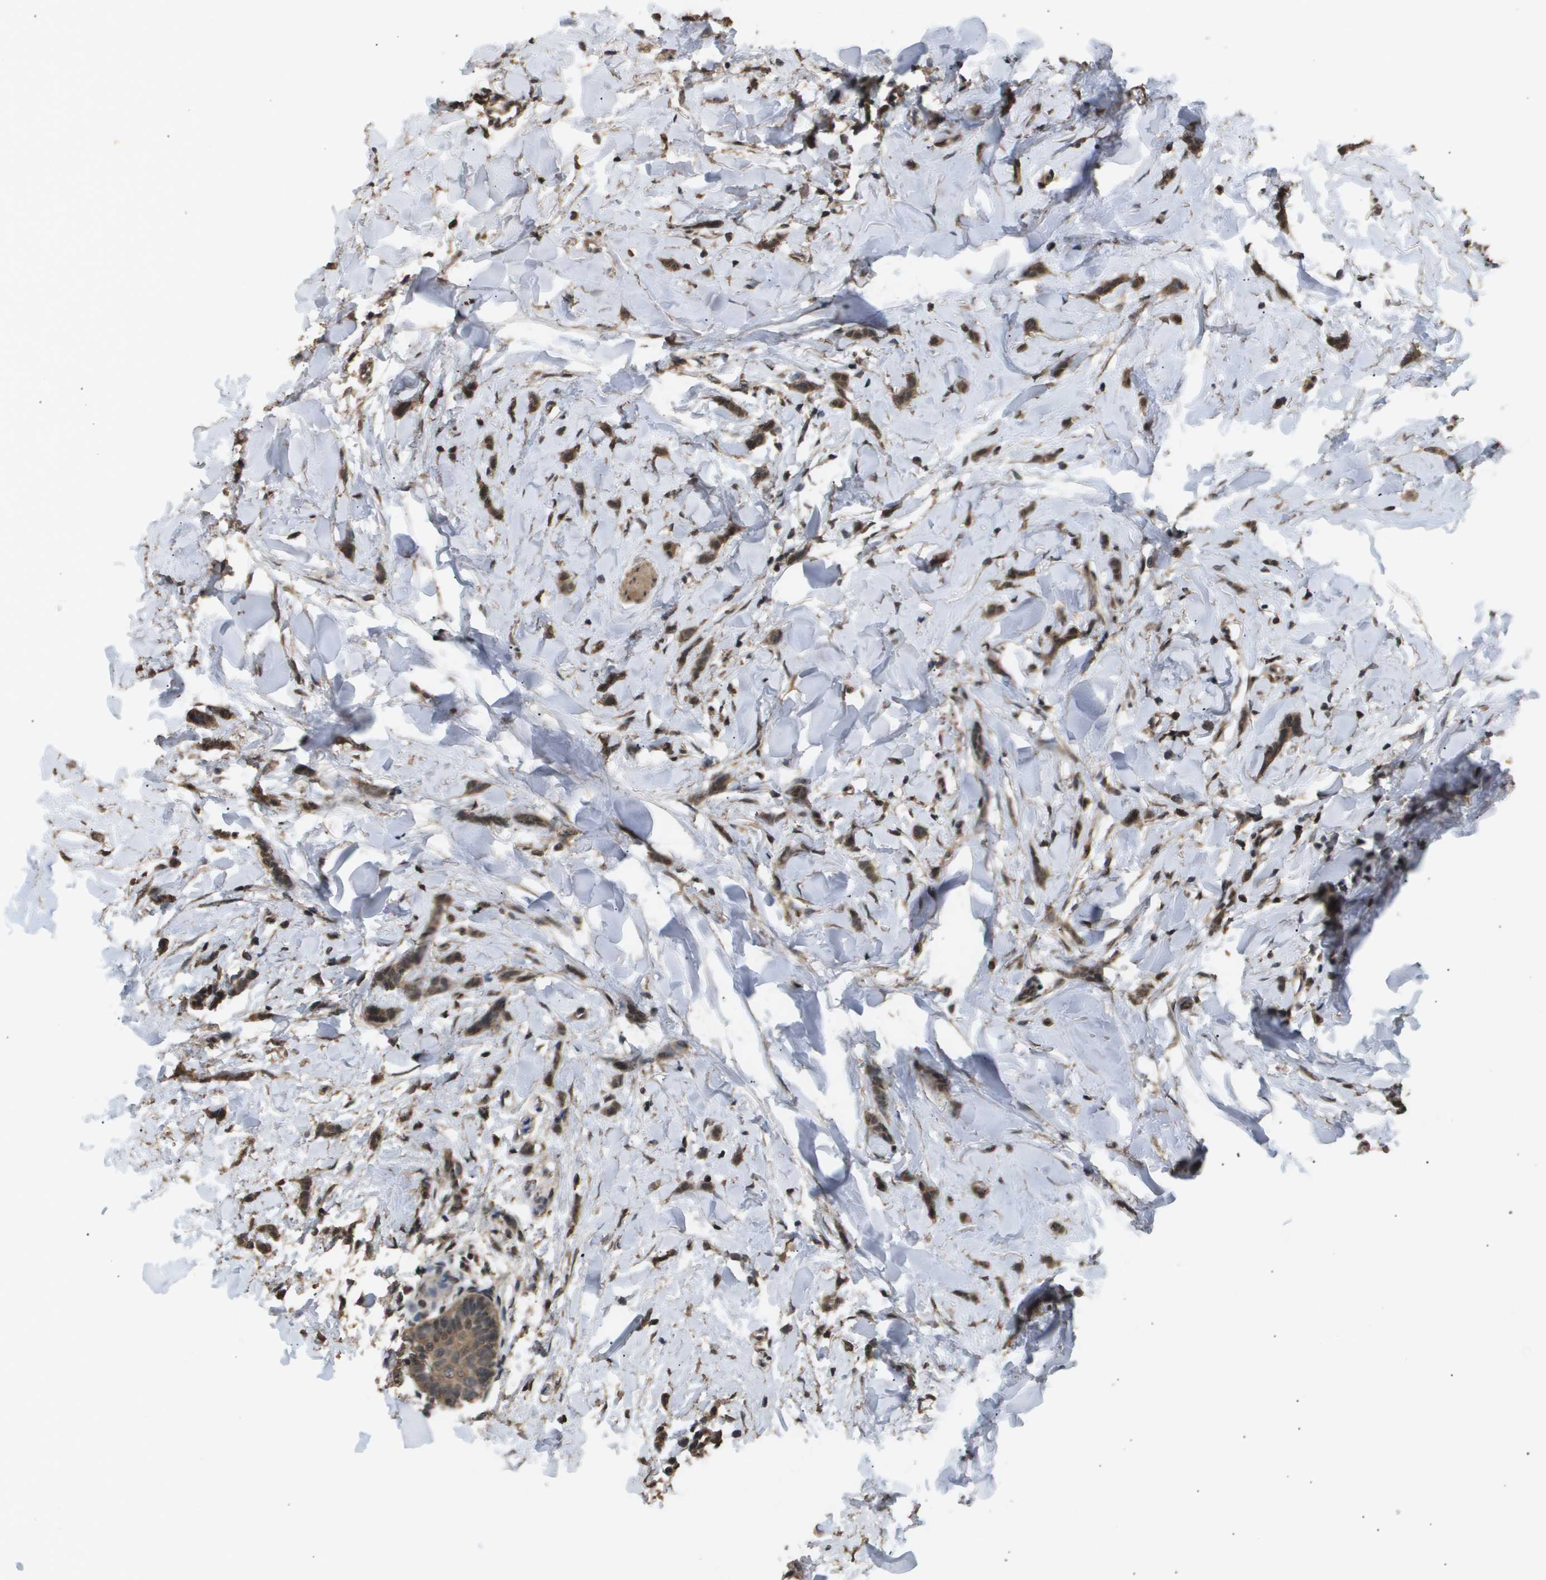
{"staining": {"intensity": "moderate", "quantity": ">75%", "location": "cytoplasmic/membranous,nuclear"}, "tissue": "breast cancer", "cell_type": "Tumor cells", "image_type": "cancer", "snomed": [{"axis": "morphology", "description": "Lobular carcinoma"}, {"axis": "topography", "description": "Skin"}, {"axis": "topography", "description": "Breast"}], "caption": "Protein staining by immunohistochemistry exhibits moderate cytoplasmic/membranous and nuclear positivity in about >75% of tumor cells in breast cancer.", "gene": "ING1", "patient": {"sex": "female", "age": 46}}